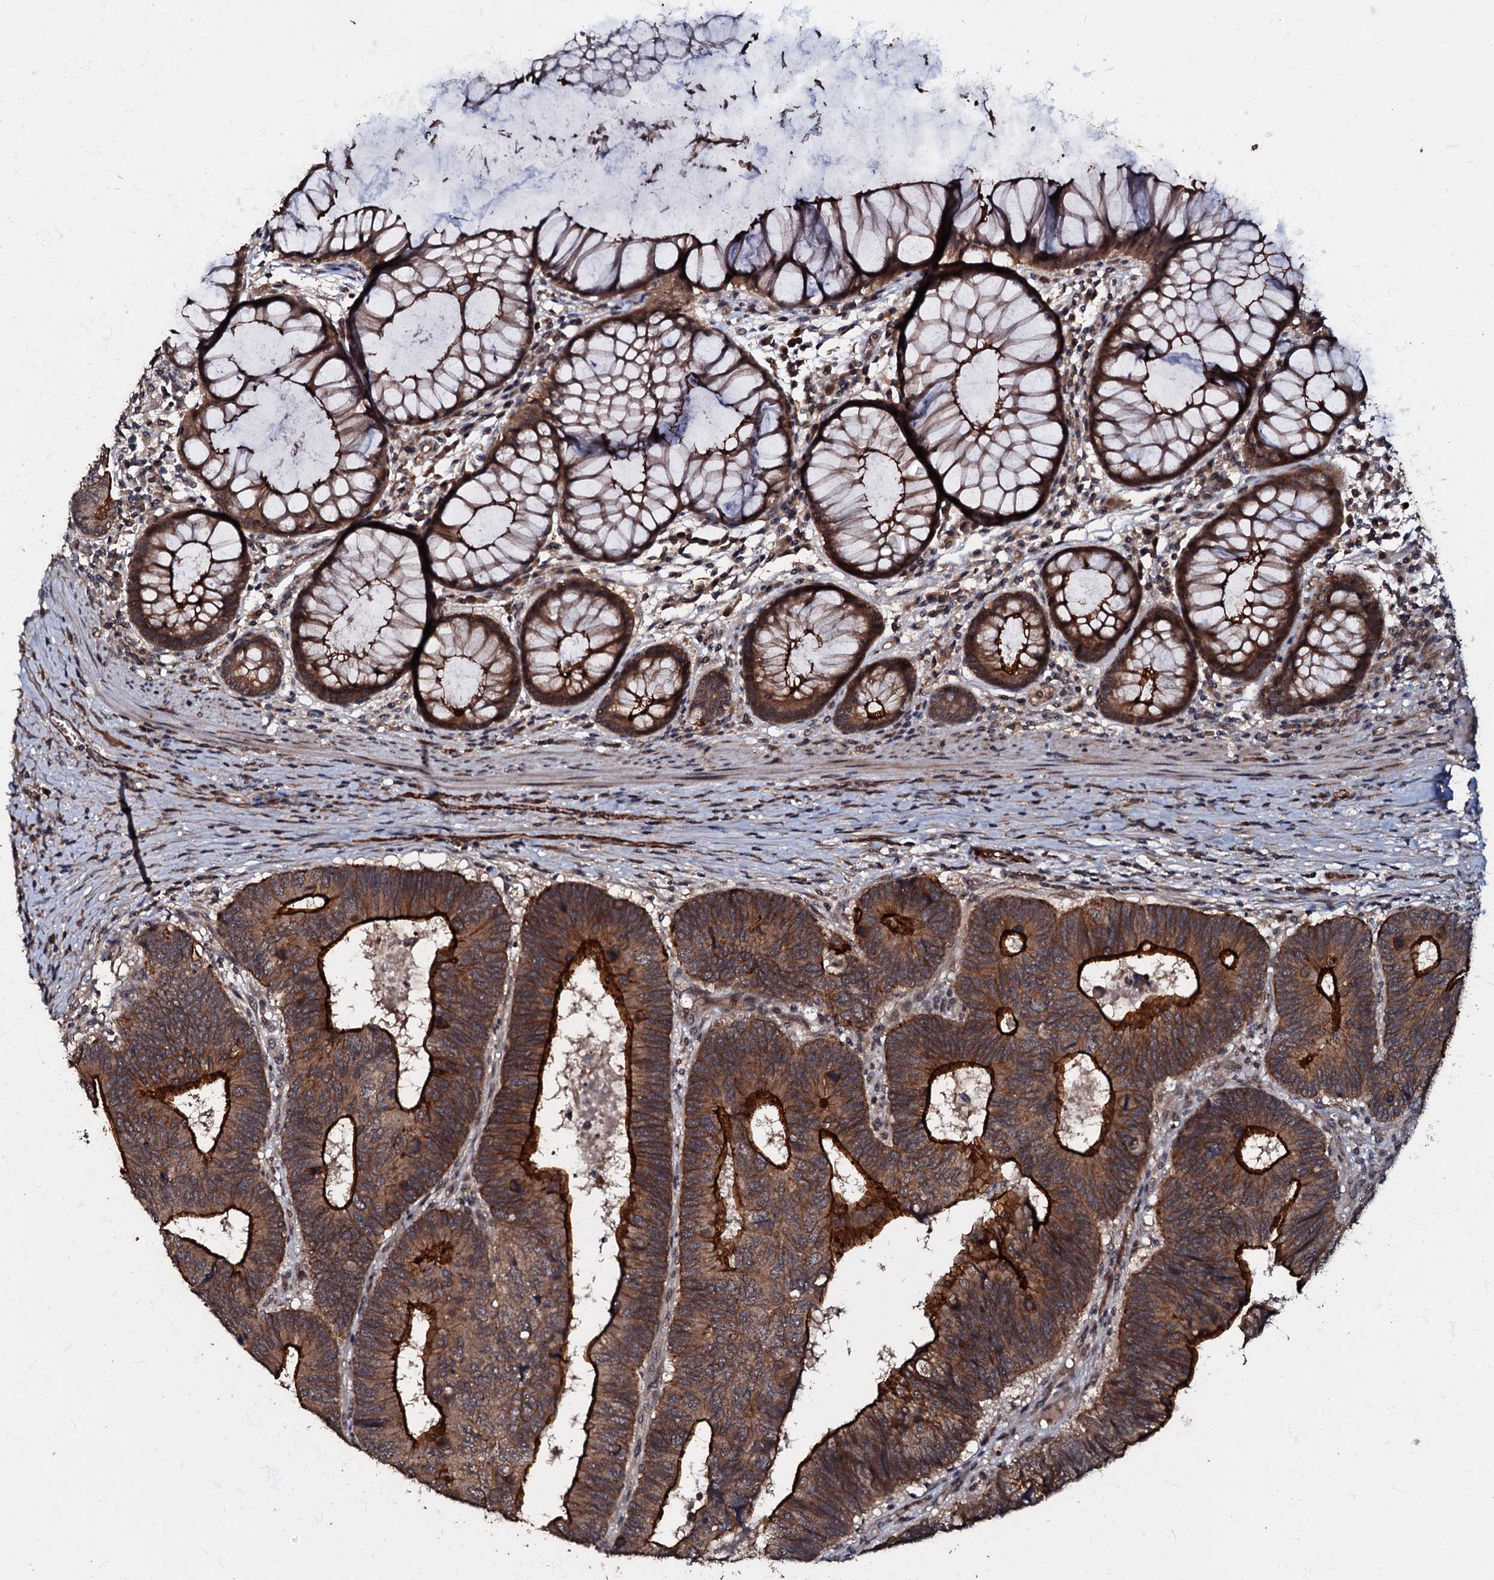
{"staining": {"intensity": "strong", "quantity": ">75%", "location": "cytoplasmic/membranous"}, "tissue": "colorectal cancer", "cell_type": "Tumor cells", "image_type": "cancer", "snomed": [{"axis": "morphology", "description": "Adenocarcinoma, NOS"}, {"axis": "topography", "description": "Colon"}], "caption": "Immunohistochemical staining of colorectal adenocarcinoma demonstrates high levels of strong cytoplasmic/membranous staining in about >75% of tumor cells. (Brightfield microscopy of DAB IHC at high magnification).", "gene": "MANSC4", "patient": {"sex": "female", "age": 67}}